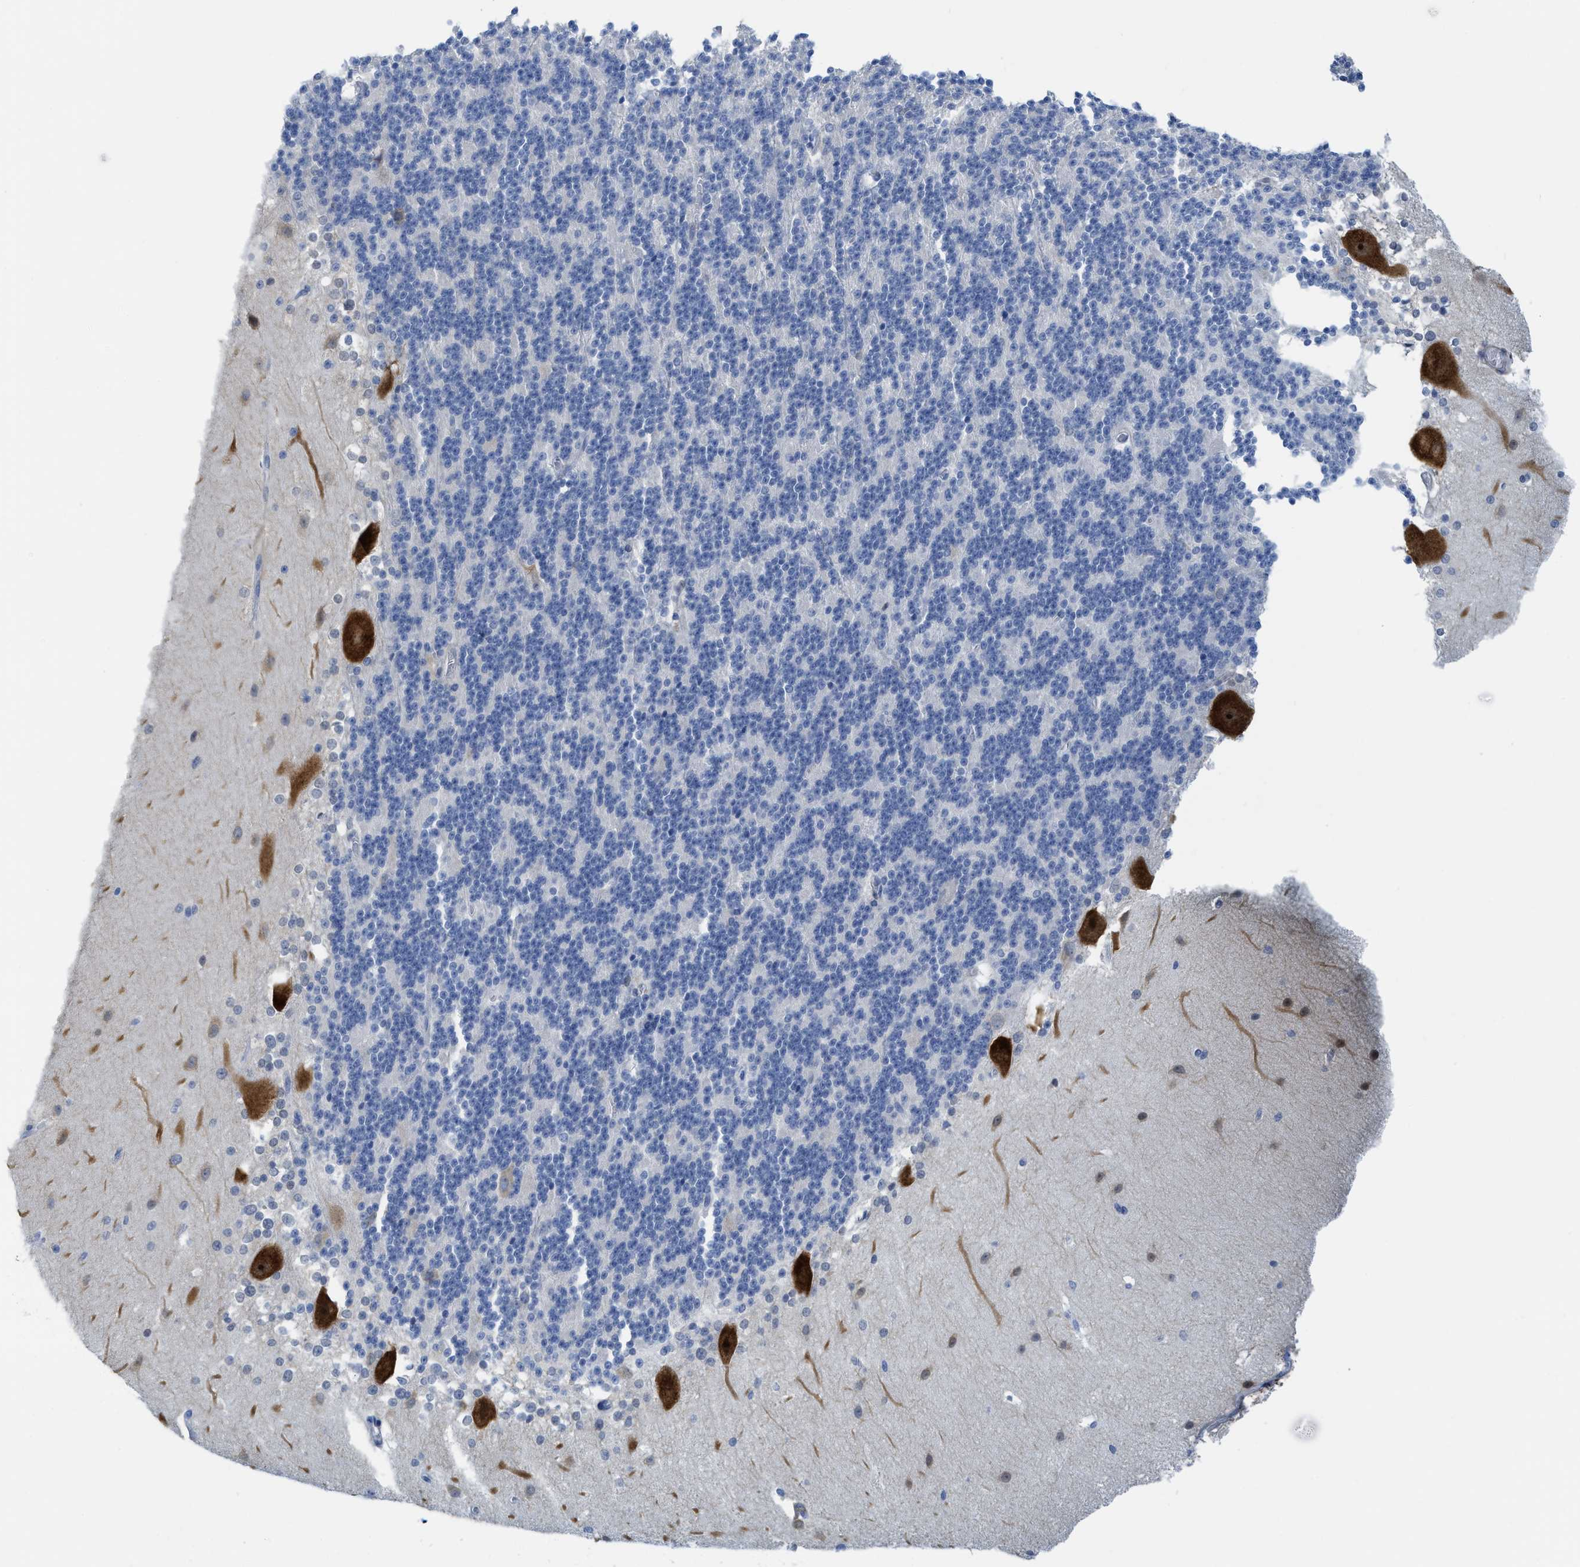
{"staining": {"intensity": "negative", "quantity": "none", "location": "none"}, "tissue": "cerebellum", "cell_type": "Cells in granular layer", "image_type": "normal", "snomed": [{"axis": "morphology", "description": "Normal tissue, NOS"}, {"axis": "topography", "description": "Cerebellum"}], "caption": "High magnification brightfield microscopy of benign cerebellum stained with DAB (brown) and counterstained with hematoxylin (blue): cells in granular layer show no significant positivity. (Stains: DAB IHC with hematoxylin counter stain, Microscopy: brightfield microscopy at high magnification).", "gene": "TUB", "patient": {"sex": "female", "age": 19}}